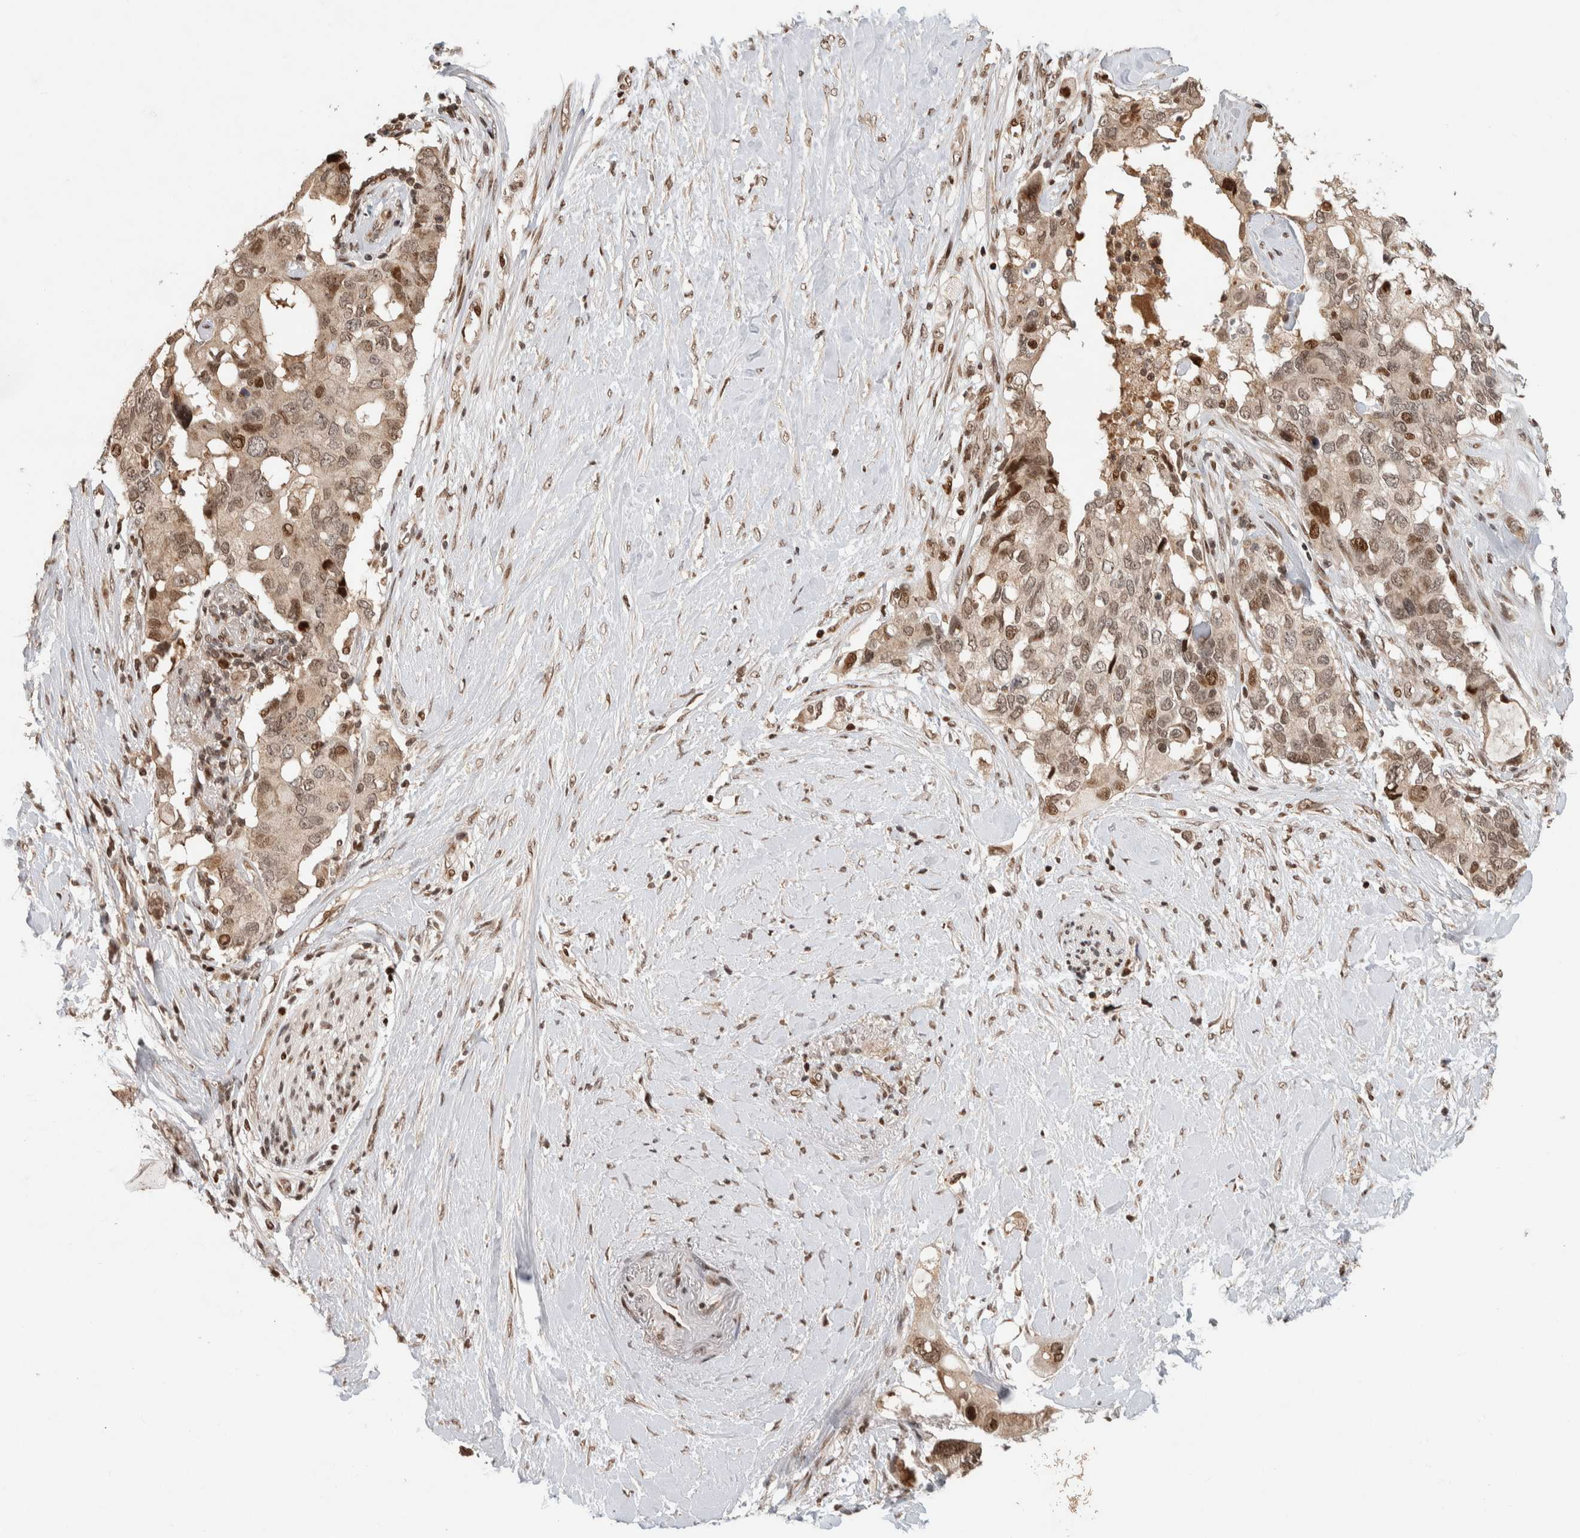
{"staining": {"intensity": "moderate", "quantity": ">75%", "location": "nuclear"}, "tissue": "pancreatic cancer", "cell_type": "Tumor cells", "image_type": "cancer", "snomed": [{"axis": "morphology", "description": "Adenocarcinoma, NOS"}, {"axis": "topography", "description": "Pancreas"}], "caption": "Immunohistochemical staining of human pancreatic adenocarcinoma exhibits moderate nuclear protein staining in about >75% of tumor cells.", "gene": "ZNF521", "patient": {"sex": "female", "age": 56}}